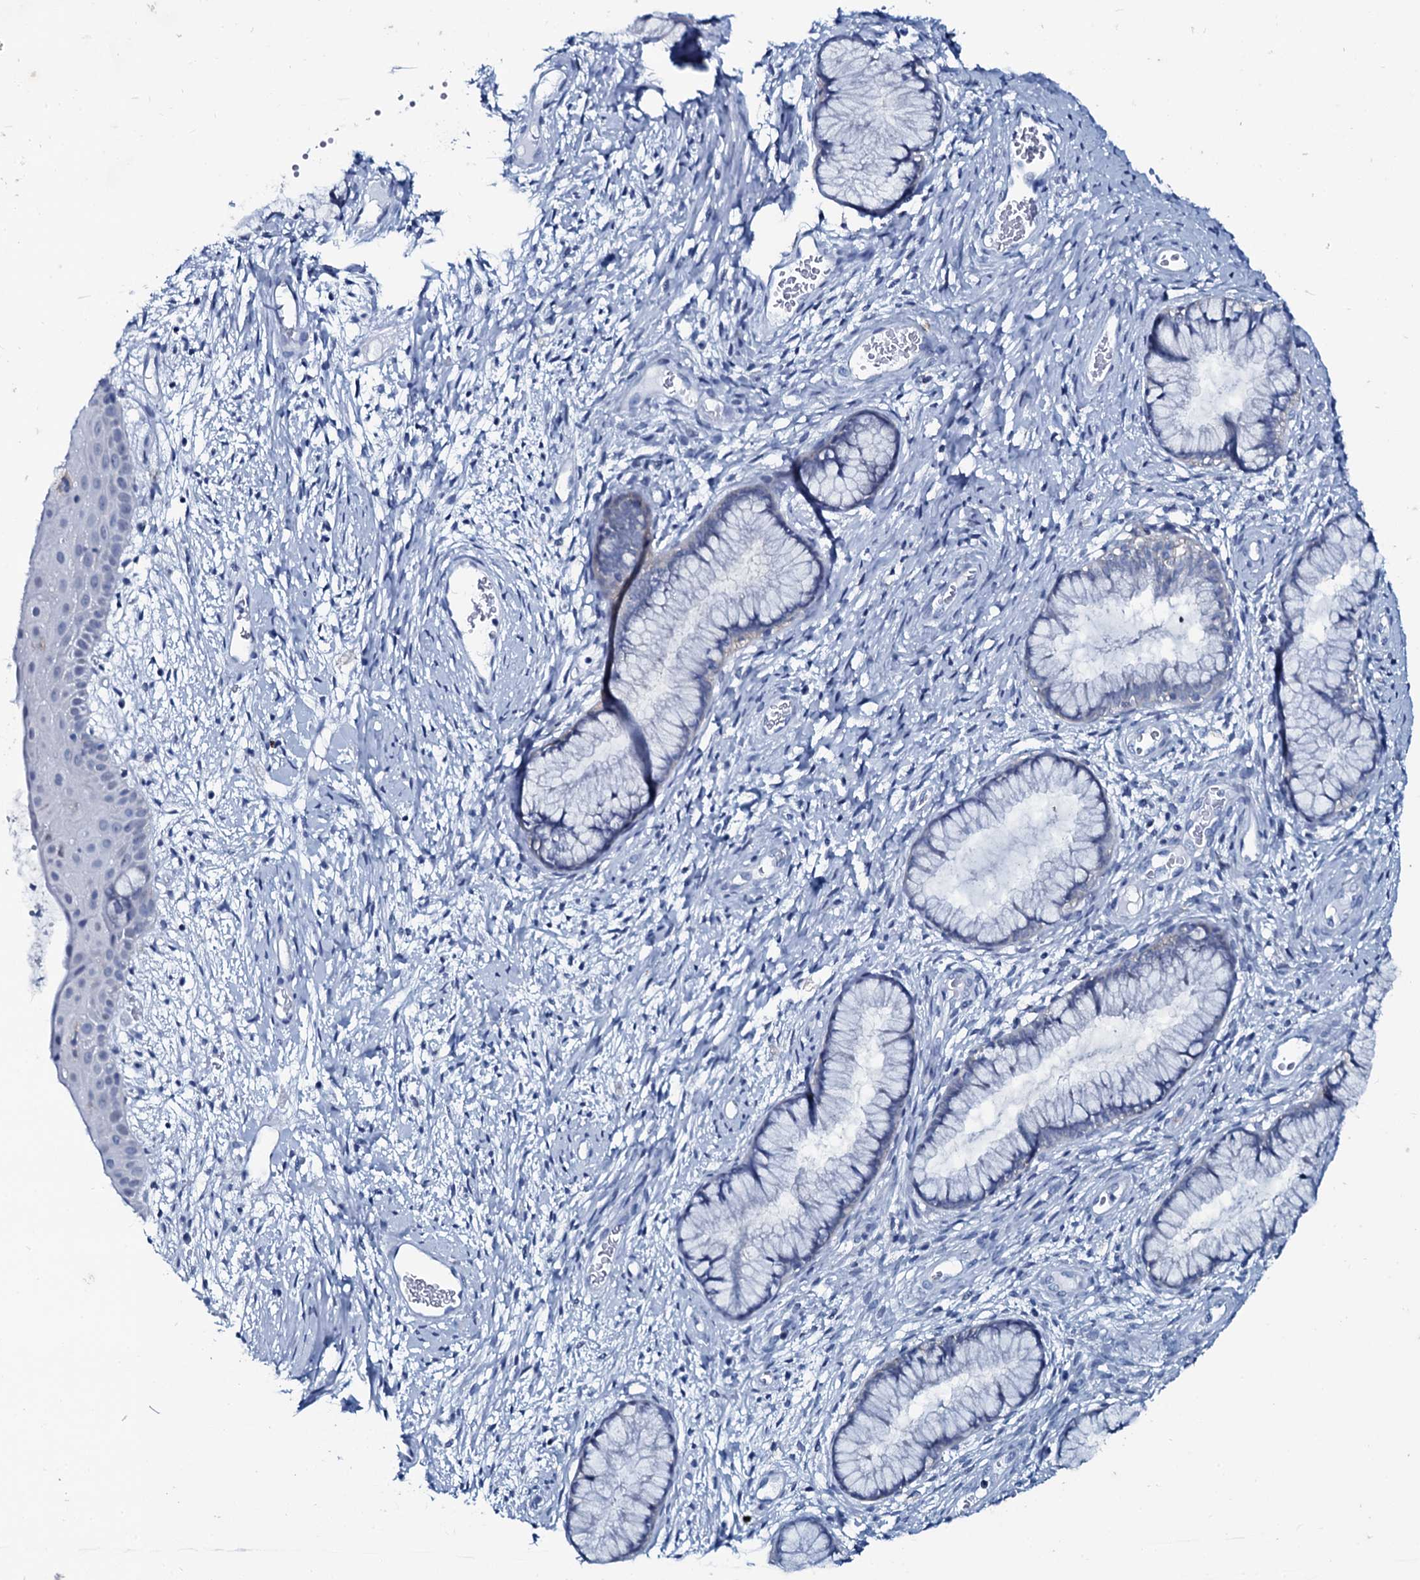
{"staining": {"intensity": "negative", "quantity": "none", "location": "none"}, "tissue": "cervix", "cell_type": "Glandular cells", "image_type": "normal", "snomed": [{"axis": "morphology", "description": "Normal tissue, NOS"}, {"axis": "topography", "description": "Cervix"}], "caption": "The immunohistochemistry (IHC) image has no significant expression in glandular cells of cervix. (DAB IHC visualized using brightfield microscopy, high magnification).", "gene": "SLC4A7", "patient": {"sex": "female", "age": 42}}